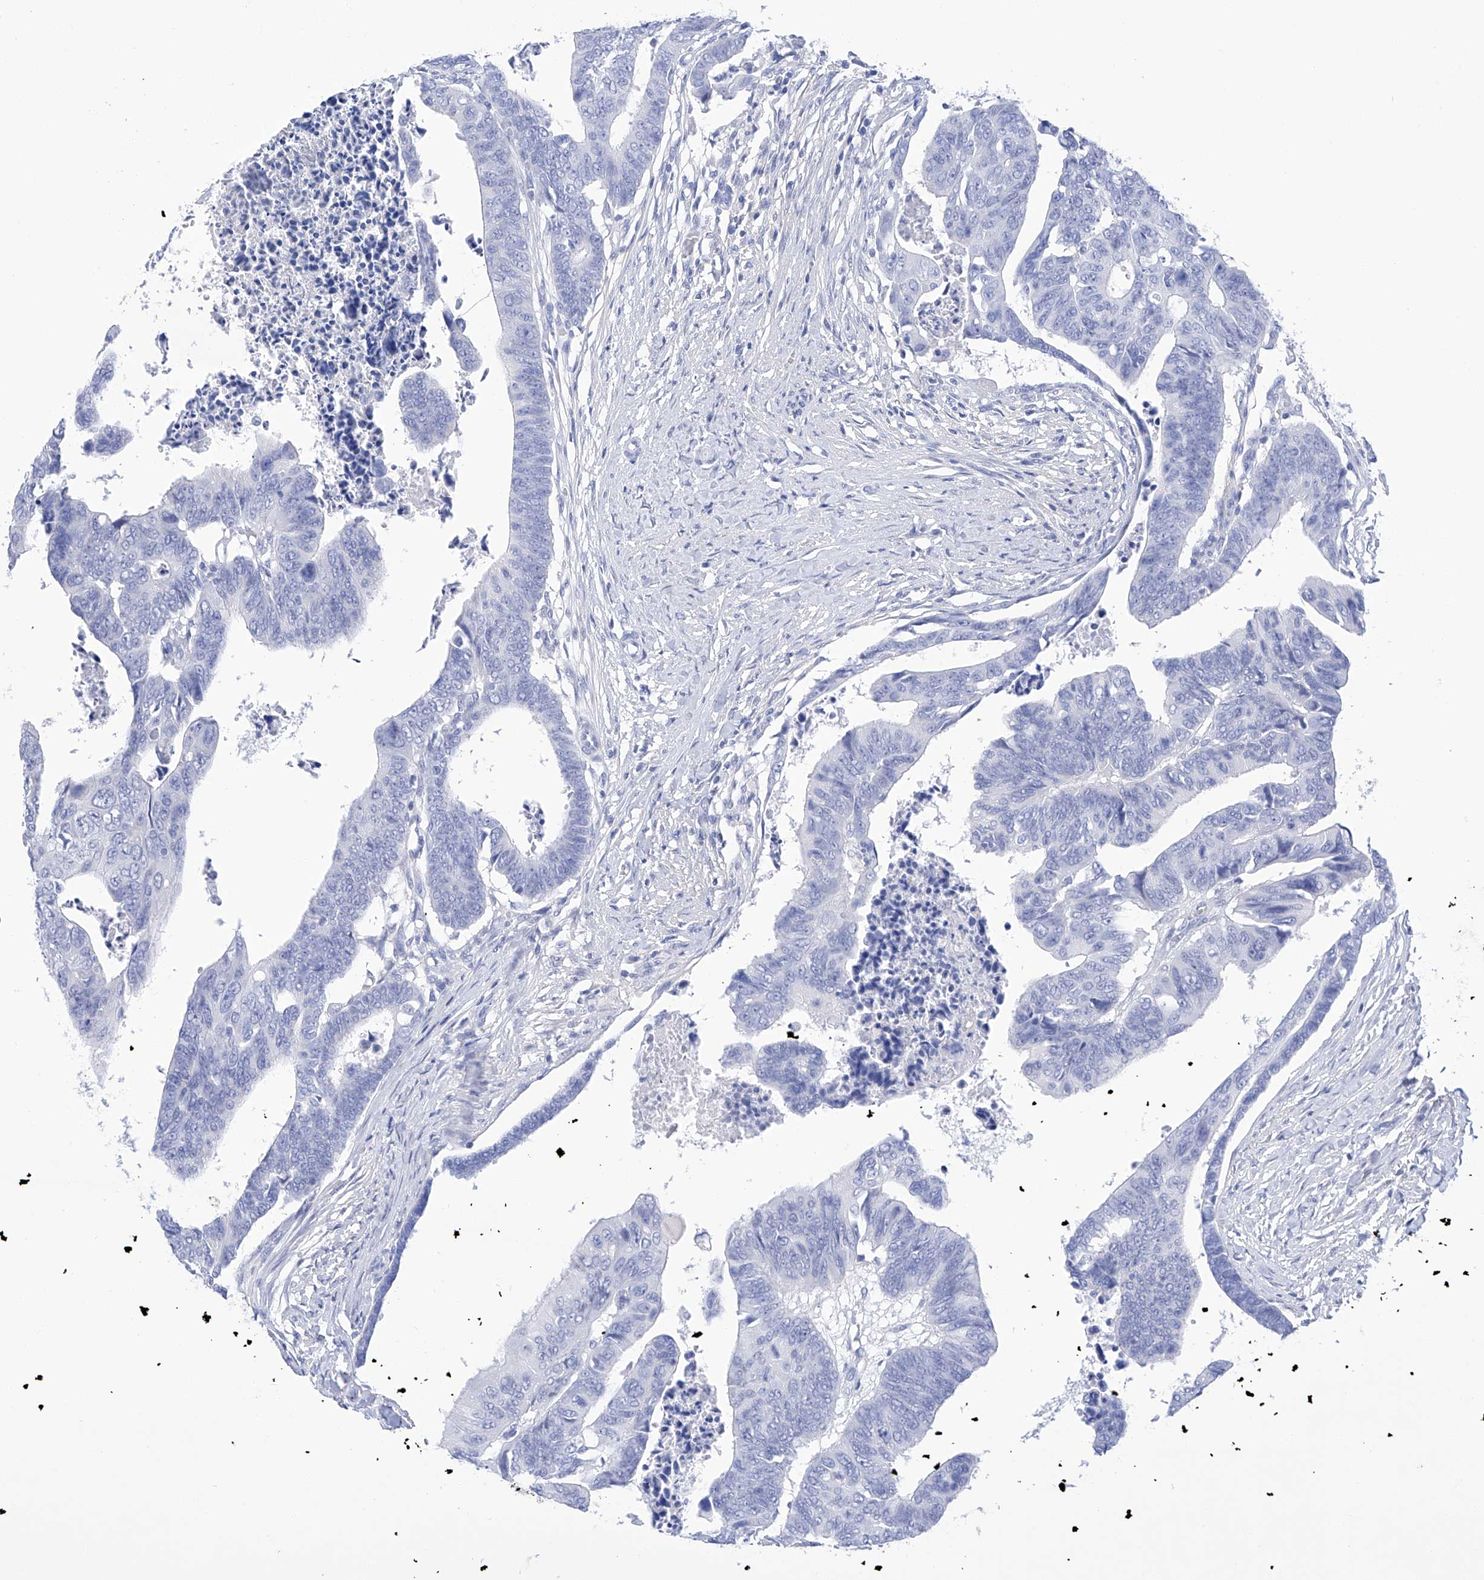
{"staining": {"intensity": "negative", "quantity": "none", "location": "none"}, "tissue": "colorectal cancer", "cell_type": "Tumor cells", "image_type": "cancer", "snomed": [{"axis": "morphology", "description": "Adenocarcinoma, NOS"}, {"axis": "topography", "description": "Rectum"}], "caption": "Colorectal cancer (adenocarcinoma) was stained to show a protein in brown. There is no significant staining in tumor cells.", "gene": "FLG", "patient": {"sex": "female", "age": 65}}